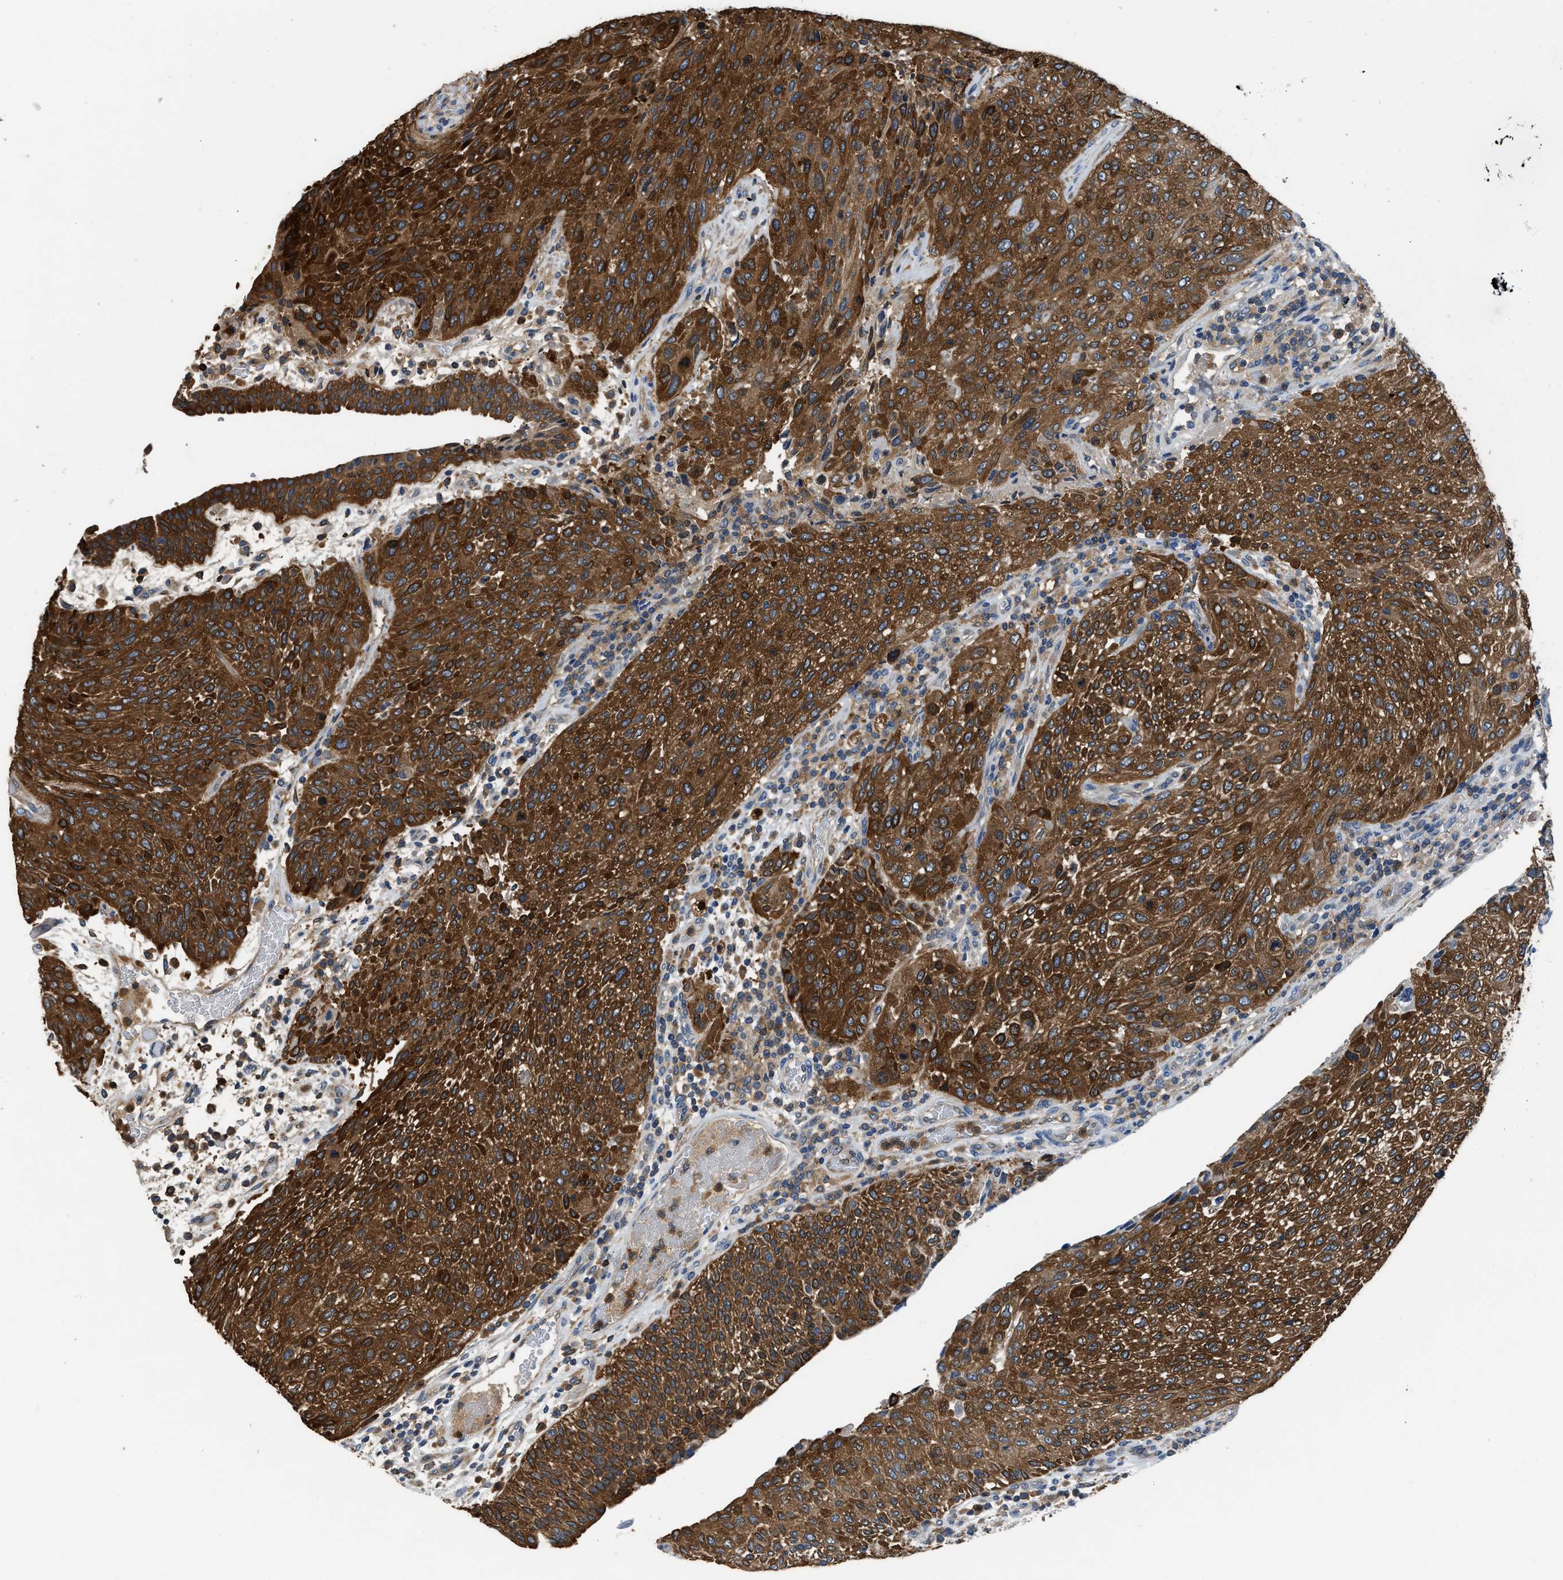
{"staining": {"intensity": "strong", "quantity": ">75%", "location": "cytoplasmic/membranous"}, "tissue": "urothelial cancer", "cell_type": "Tumor cells", "image_type": "cancer", "snomed": [{"axis": "morphology", "description": "Urothelial carcinoma, Low grade"}, {"axis": "morphology", "description": "Urothelial carcinoma, High grade"}, {"axis": "topography", "description": "Urinary bladder"}], "caption": "Protein expression analysis of human urothelial carcinoma (low-grade) reveals strong cytoplasmic/membranous staining in about >75% of tumor cells. Using DAB (3,3'-diaminobenzidine) (brown) and hematoxylin (blue) stains, captured at high magnification using brightfield microscopy.", "gene": "PKM", "patient": {"sex": "male", "age": 35}}